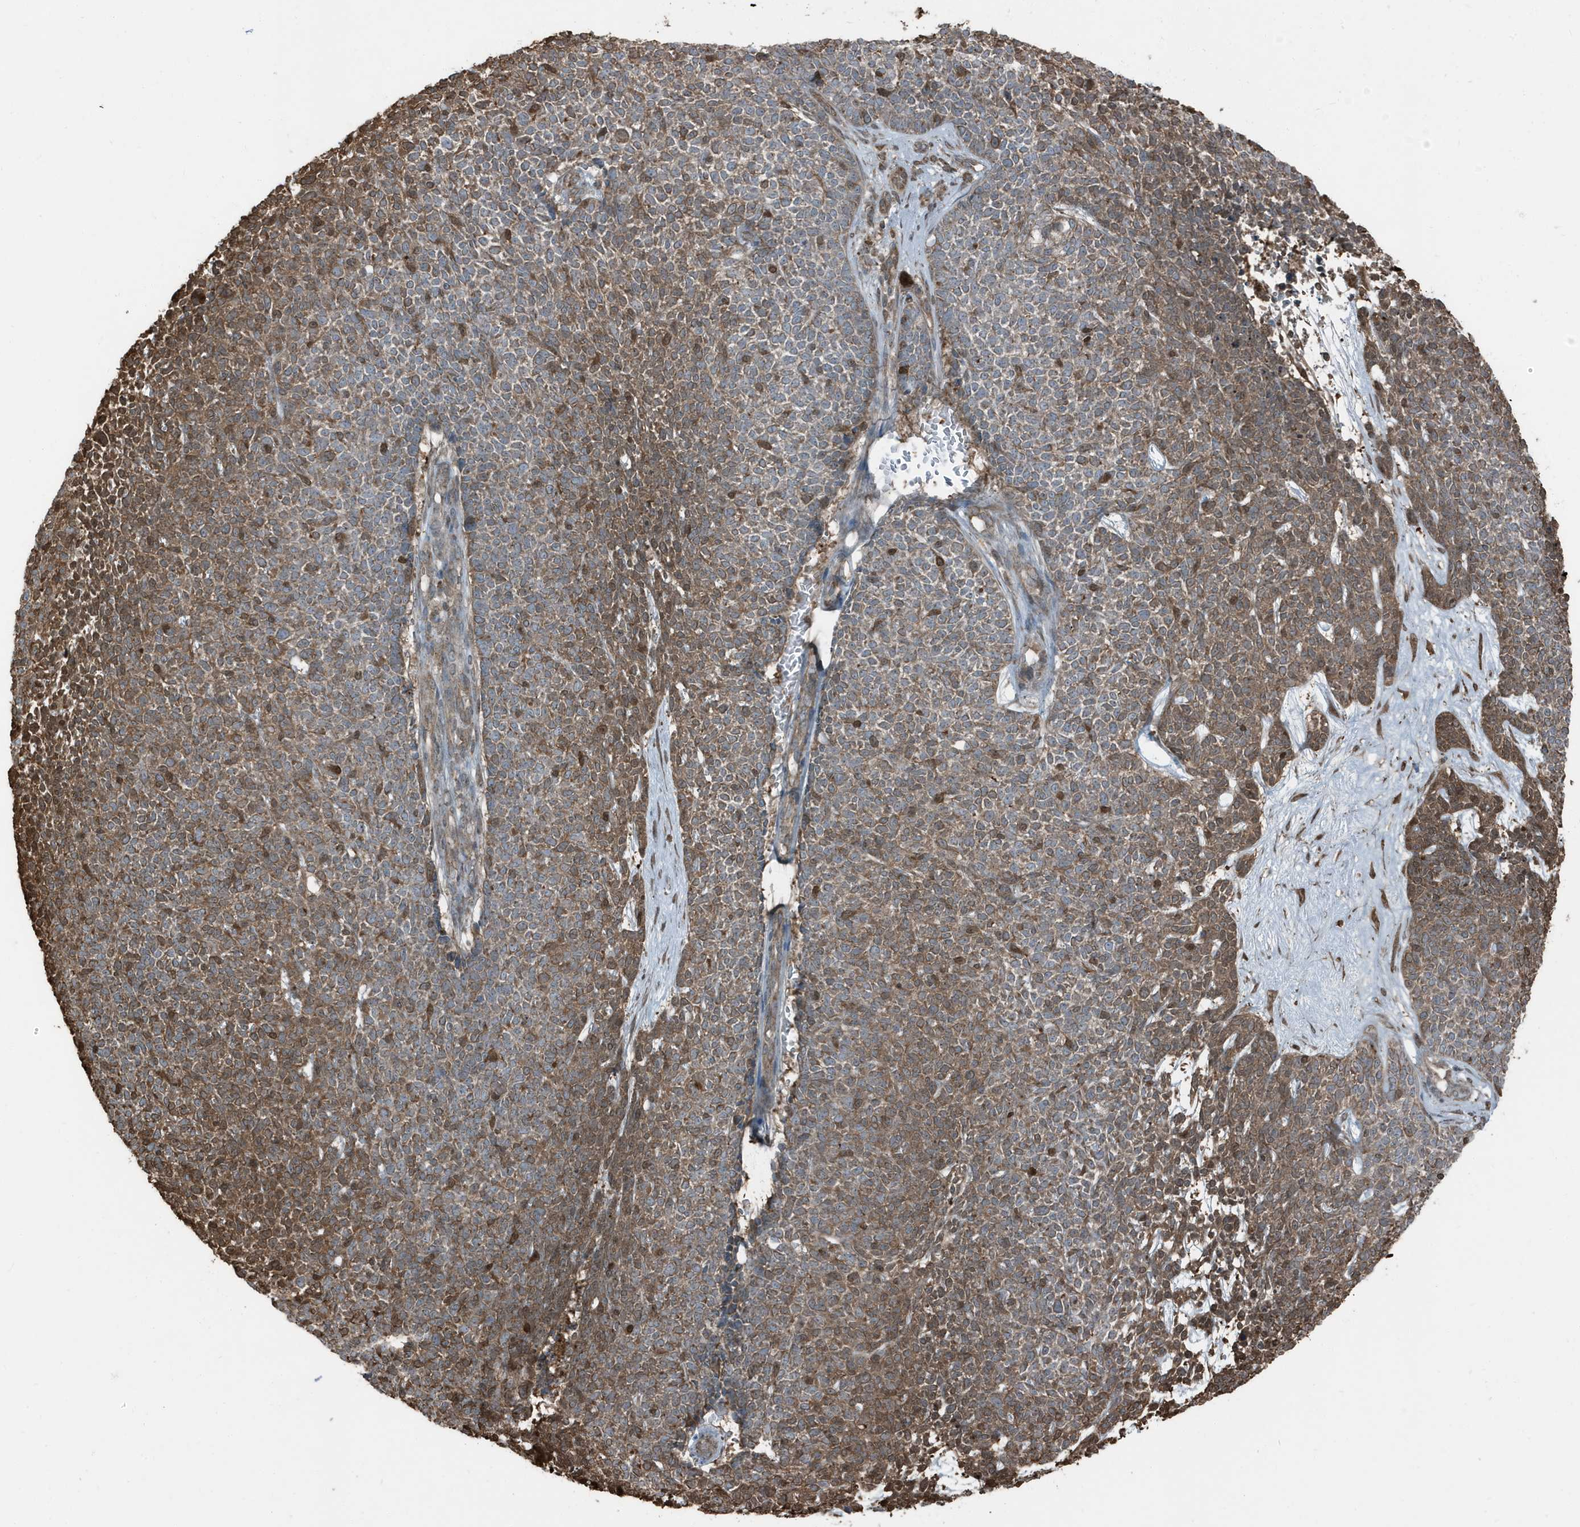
{"staining": {"intensity": "moderate", "quantity": ">75%", "location": "cytoplasmic/membranous"}, "tissue": "skin cancer", "cell_type": "Tumor cells", "image_type": "cancer", "snomed": [{"axis": "morphology", "description": "Basal cell carcinoma"}, {"axis": "topography", "description": "Skin"}], "caption": "This is an image of immunohistochemistry (IHC) staining of skin cancer, which shows moderate staining in the cytoplasmic/membranous of tumor cells.", "gene": "AZI2", "patient": {"sex": "female", "age": 84}}